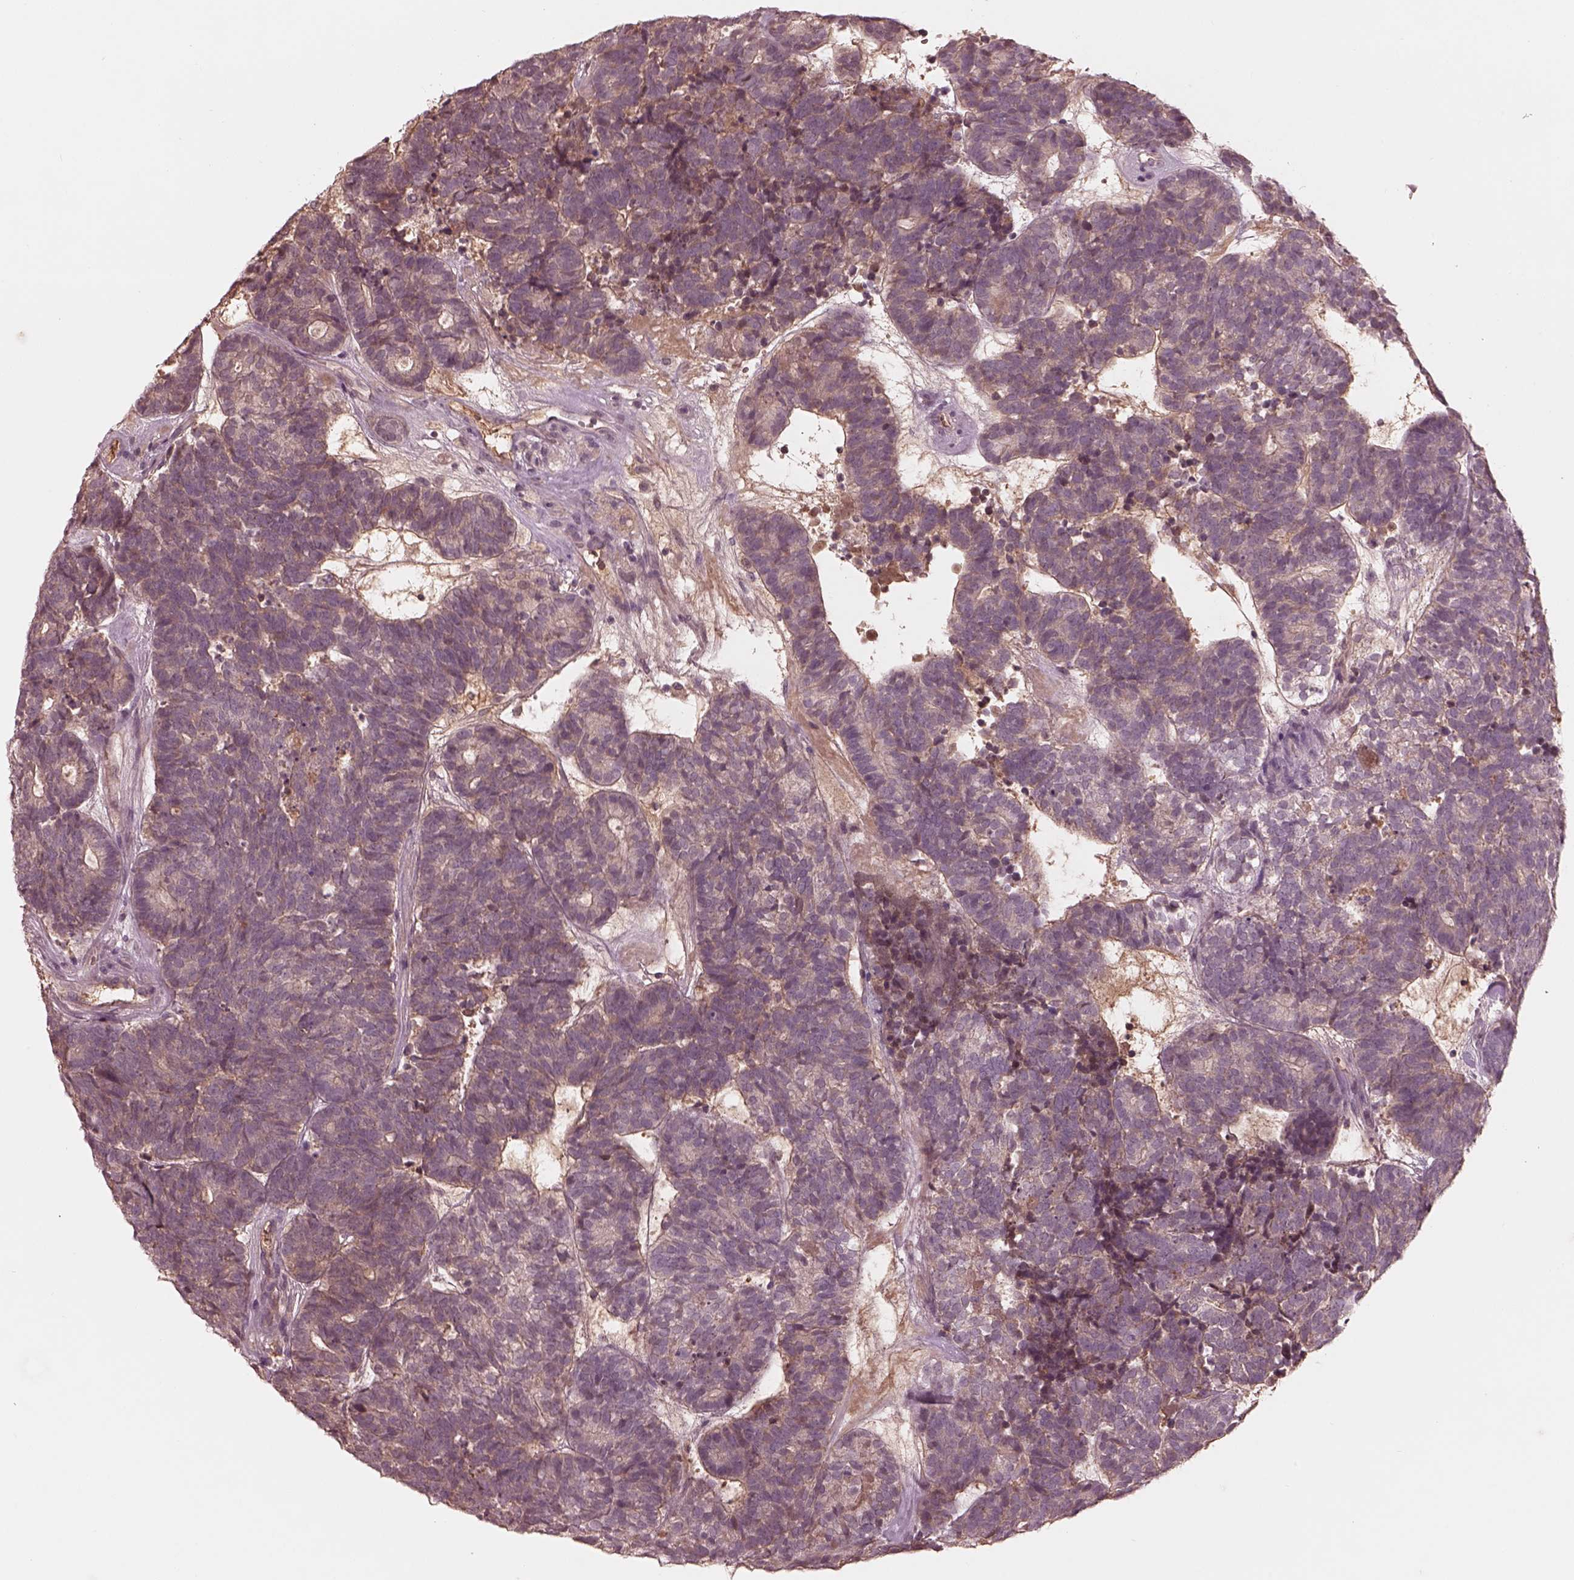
{"staining": {"intensity": "negative", "quantity": "none", "location": "none"}, "tissue": "head and neck cancer", "cell_type": "Tumor cells", "image_type": "cancer", "snomed": [{"axis": "morphology", "description": "Adenocarcinoma, NOS"}, {"axis": "topography", "description": "Head-Neck"}], "caption": "Immunohistochemistry (IHC) of head and neck cancer shows no expression in tumor cells. Brightfield microscopy of IHC stained with DAB (brown) and hematoxylin (blue), captured at high magnification.", "gene": "TF", "patient": {"sex": "female", "age": 81}}